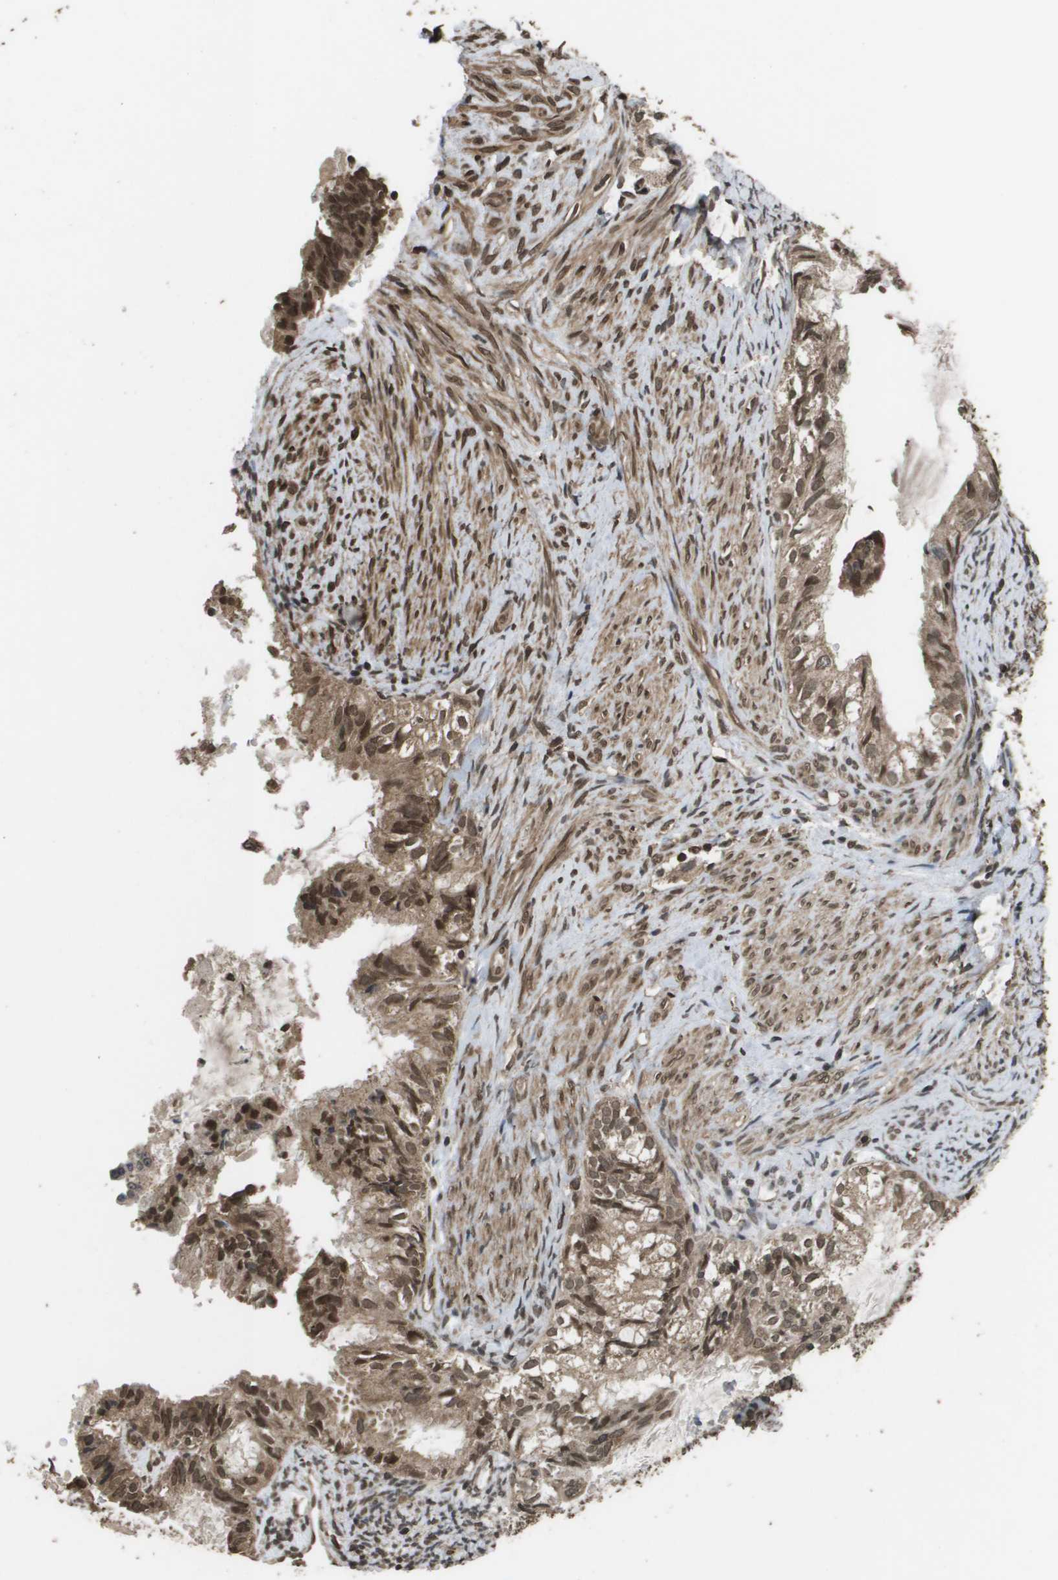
{"staining": {"intensity": "moderate", "quantity": ">75%", "location": "cytoplasmic/membranous,nuclear"}, "tissue": "cervical cancer", "cell_type": "Tumor cells", "image_type": "cancer", "snomed": [{"axis": "morphology", "description": "Normal tissue, NOS"}, {"axis": "morphology", "description": "Adenocarcinoma, NOS"}, {"axis": "topography", "description": "Cervix"}, {"axis": "topography", "description": "Endometrium"}], "caption": "DAB (3,3'-diaminobenzidine) immunohistochemical staining of cervical cancer exhibits moderate cytoplasmic/membranous and nuclear protein expression in about >75% of tumor cells.", "gene": "AXIN2", "patient": {"sex": "female", "age": 86}}